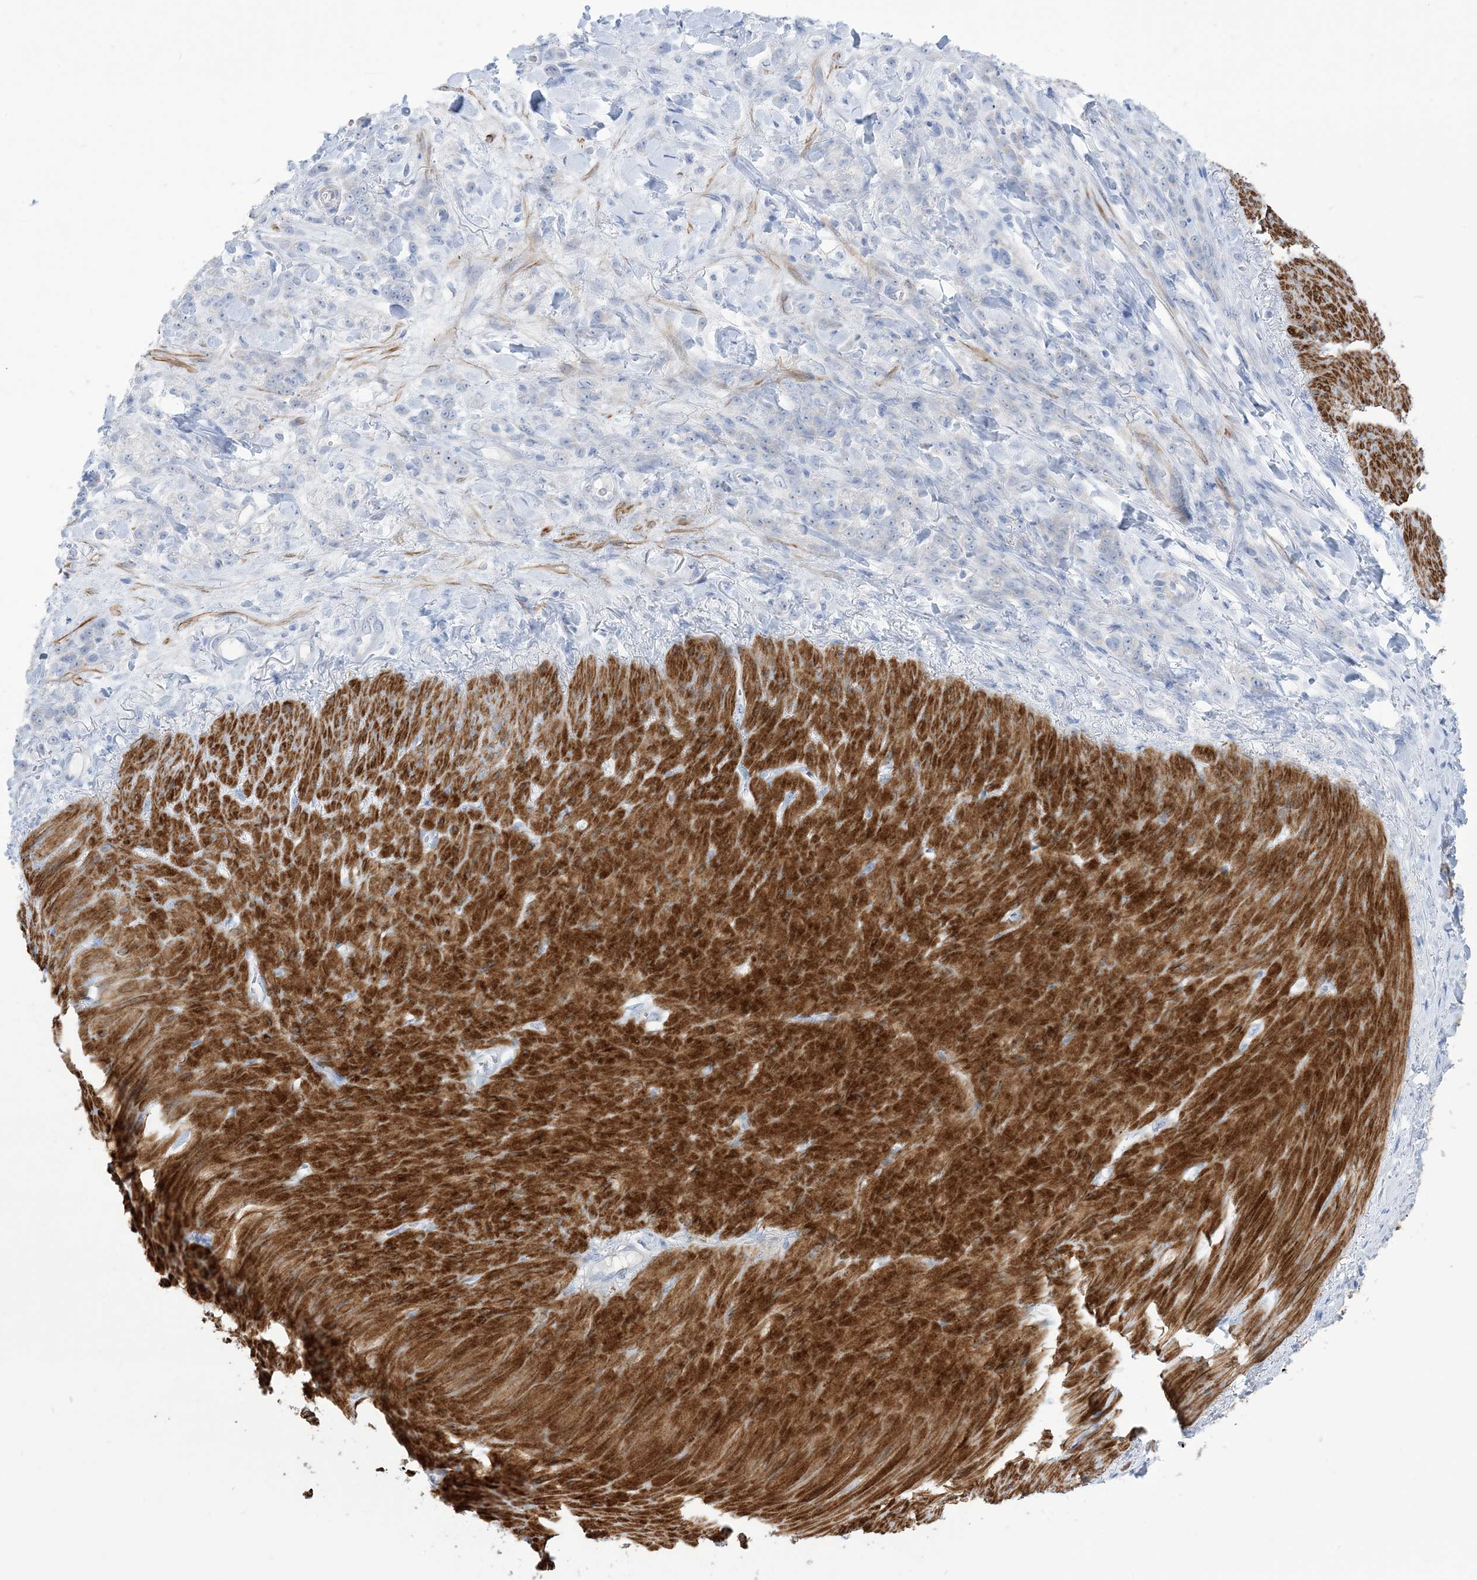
{"staining": {"intensity": "negative", "quantity": "none", "location": "none"}, "tissue": "stomach cancer", "cell_type": "Tumor cells", "image_type": "cancer", "snomed": [{"axis": "morphology", "description": "Normal tissue, NOS"}, {"axis": "morphology", "description": "Adenocarcinoma, NOS"}, {"axis": "topography", "description": "Stomach"}], "caption": "IHC image of neoplastic tissue: stomach adenocarcinoma stained with DAB (3,3'-diaminobenzidine) exhibits no significant protein staining in tumor cells.", "gene": "MARS2", "patient": {"sex": "male", "age": 82}}